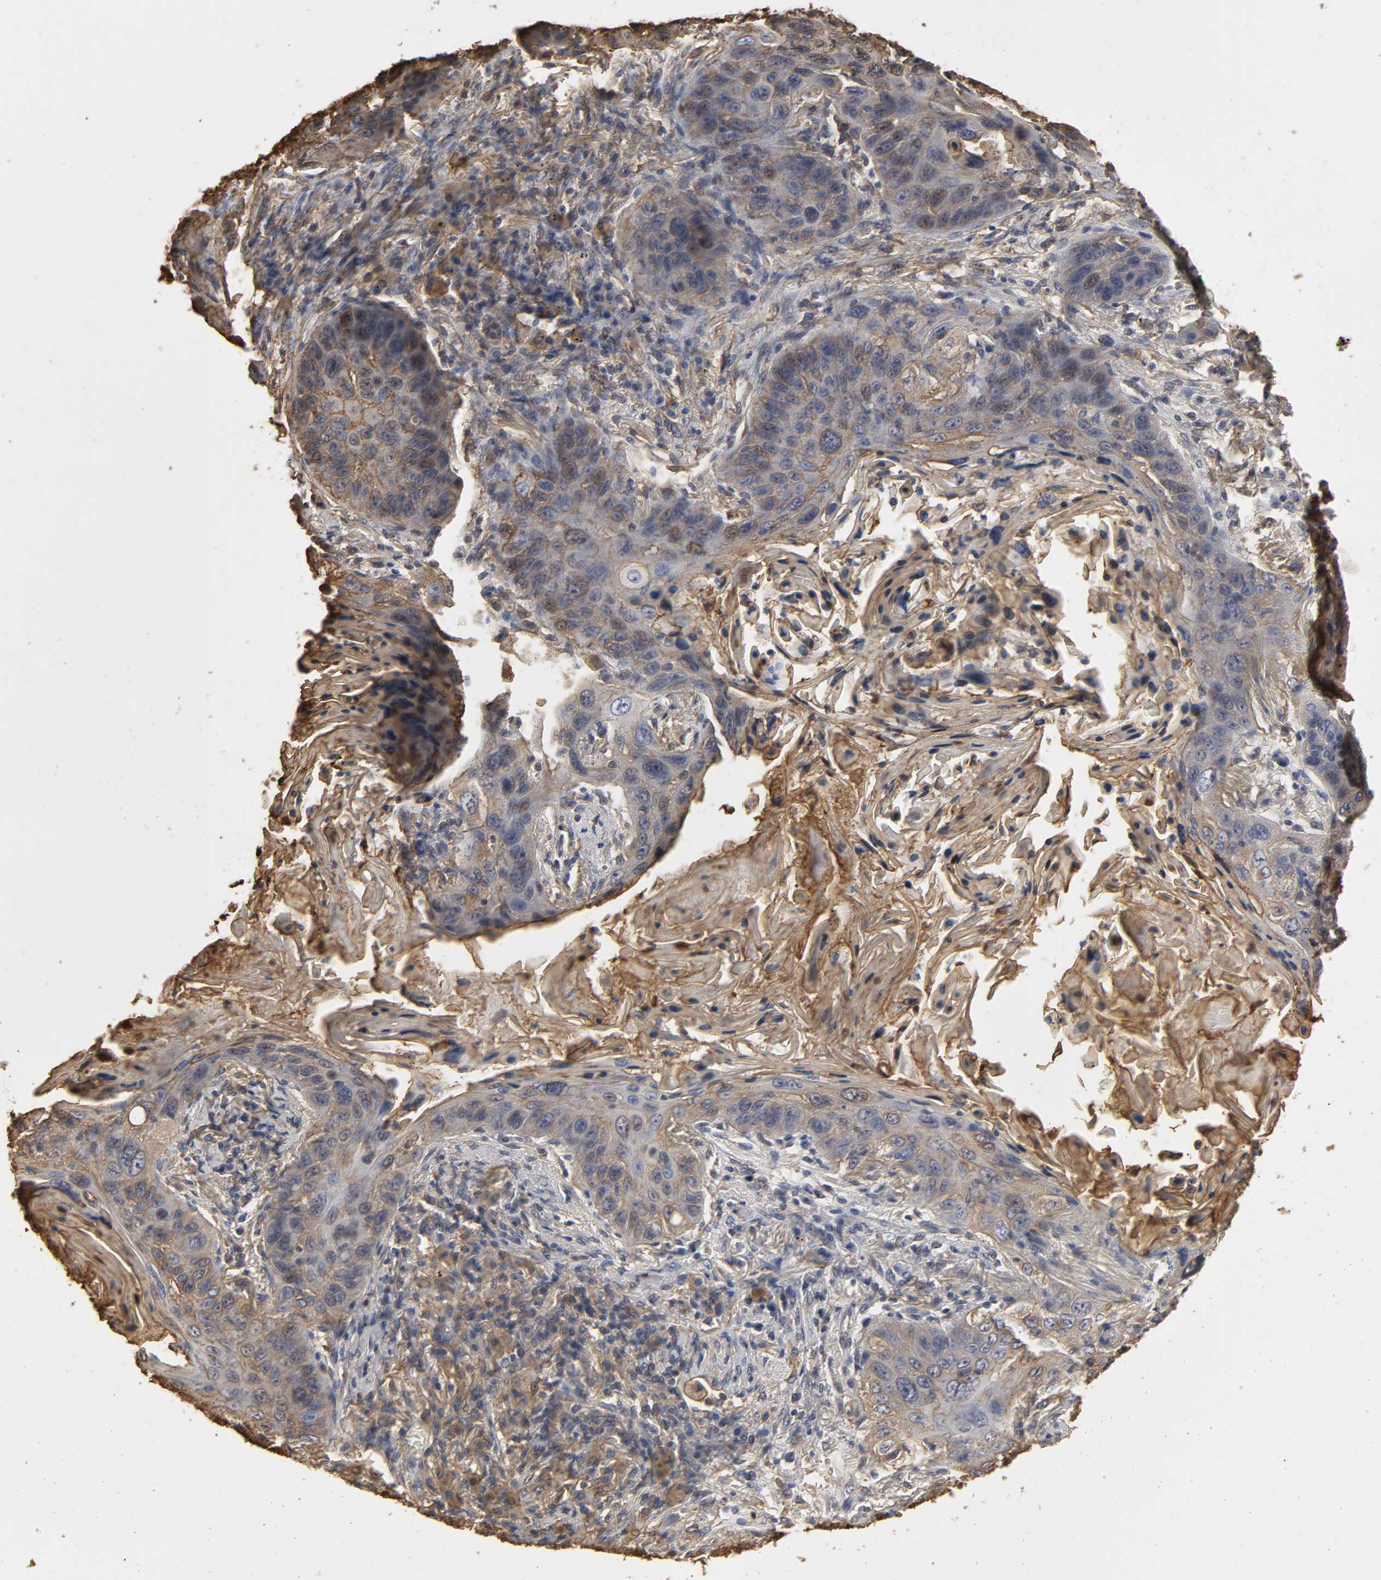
{"staining": {"intensity": "weak", "quantity": "25%-75%", "location": "cytoplasmic/membranous,nuclear"}, "tissue": "lung cancer", "cell_type": "Tumor cells", "image_type": "cancer", "snomed": [{"axis": "morphology", "description": "Squamous cell carcinoma, NOS"}, {"axis": "topography", "description": "Lung"}], "caption": "High-magnification brightfield microscopy of squamous cell carcinoma (lung) stained with DAB (3,3'-diaminobenzidine) (brown) and counterstained with hematoxylin (blue). tumor cells exhibit weak cytoplasmic/membranous and nuclear positivity is identified in about25%-75% of cells. (Brightfield microscopy of DAB IHC at high magnification).", "gene": "ANXA2", "patient": {"sex": "female", "age": 67}}